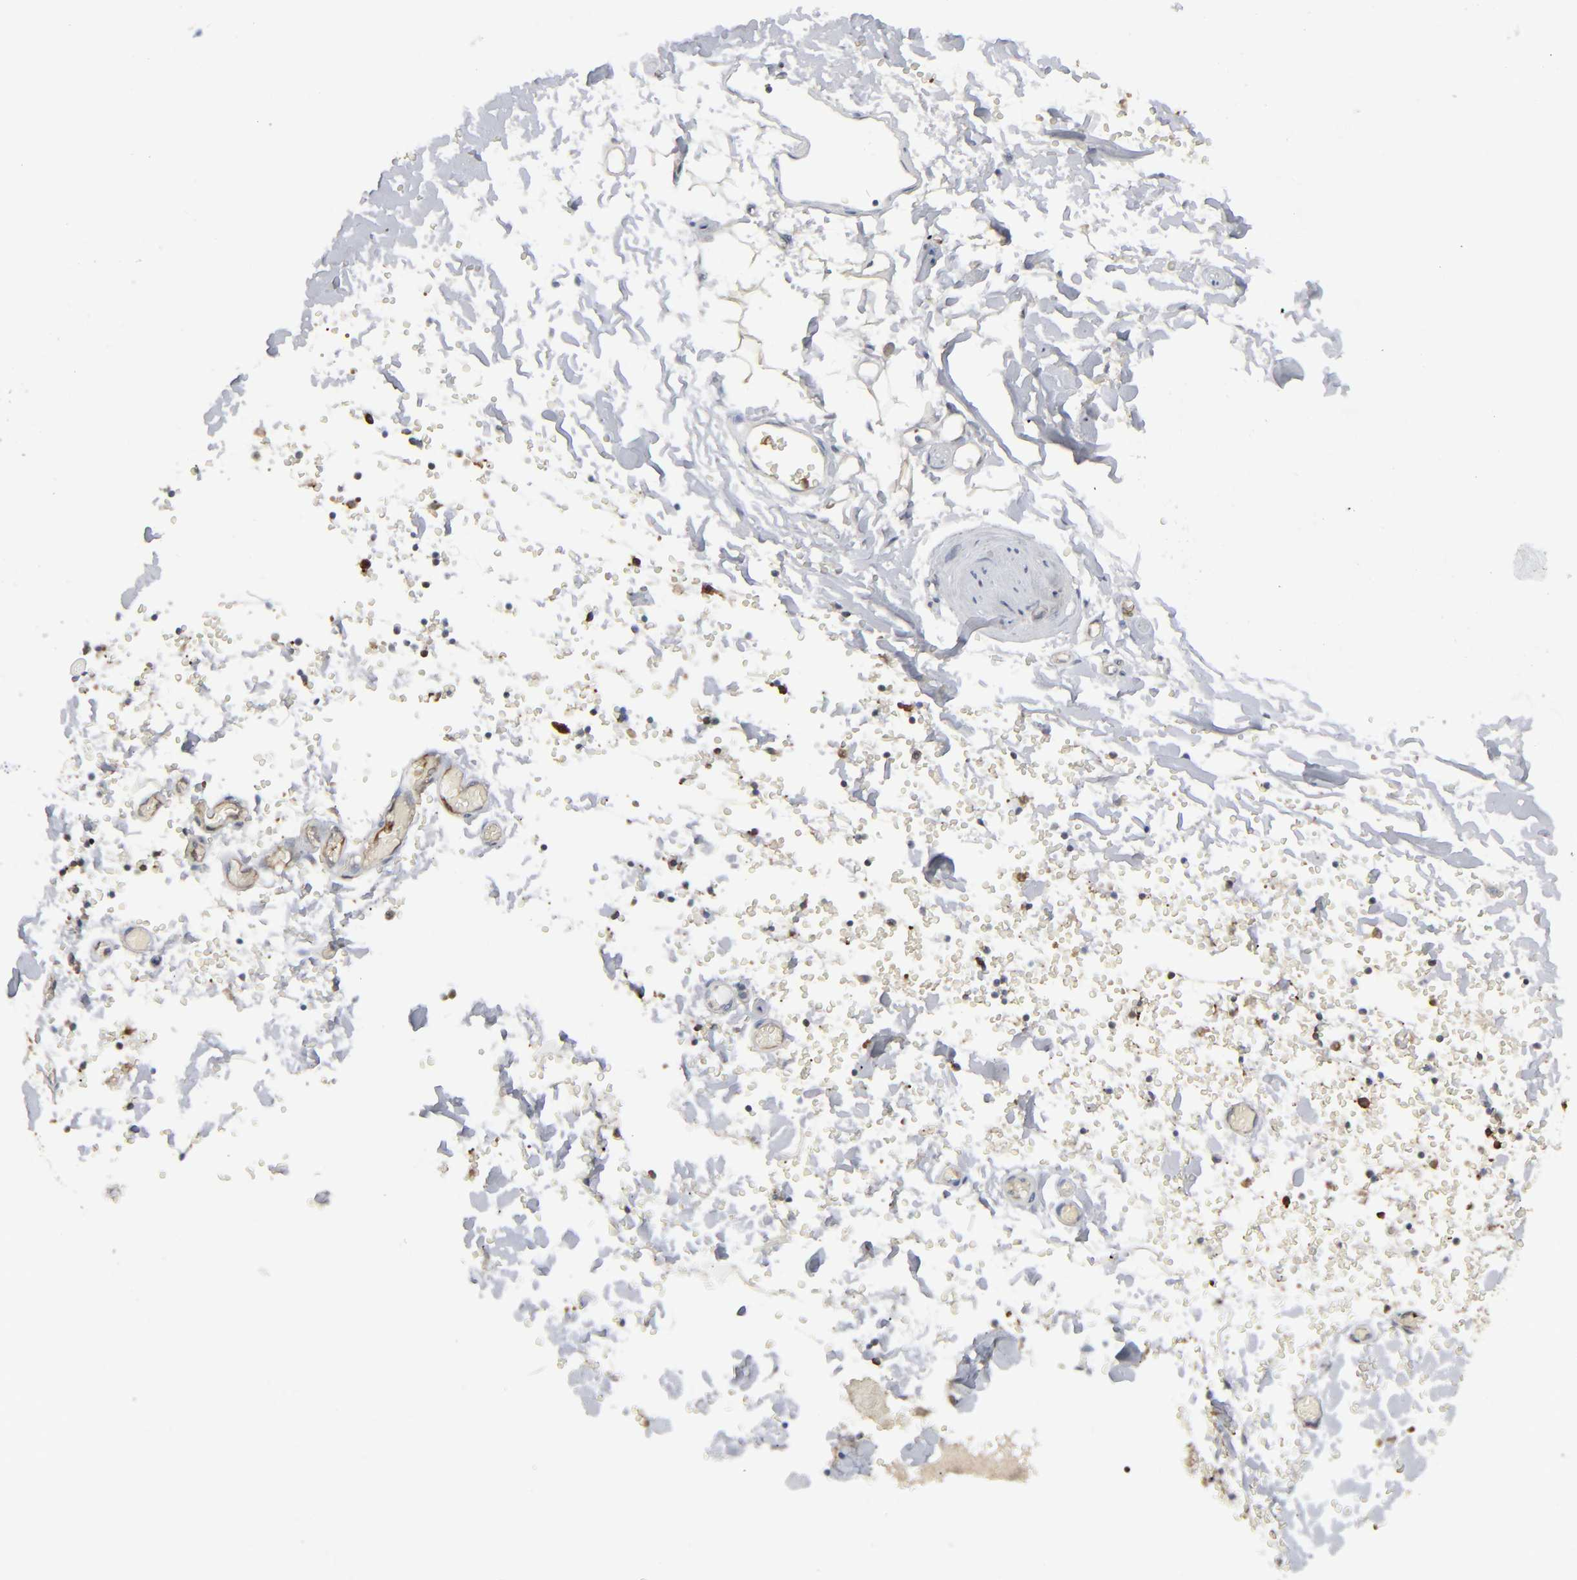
{"staining": {"intensity": "weak", "quantity": ">75%", "location": "cytoplasmic/membranous"}, "tissue": "adipose tissue", "cell_type": "Adipocytes", "image_type": "normal", "snomed": [{"axis": "morphology", "description": "Normal tissue, NOS"}, {"axis": "topography", "description": "Bronchus"}, {"axis": "topography", "description": "Lung"}], "caption": "Adipocytes display weak cytoplasmic/membranous expression in approximately >75% of cells in unremarkable adipose tissue. (DAB = brown stain, brightfield microscopy at high magnification).", "gene": "NME1", "patient": {"sex": "female", "age": 56}}